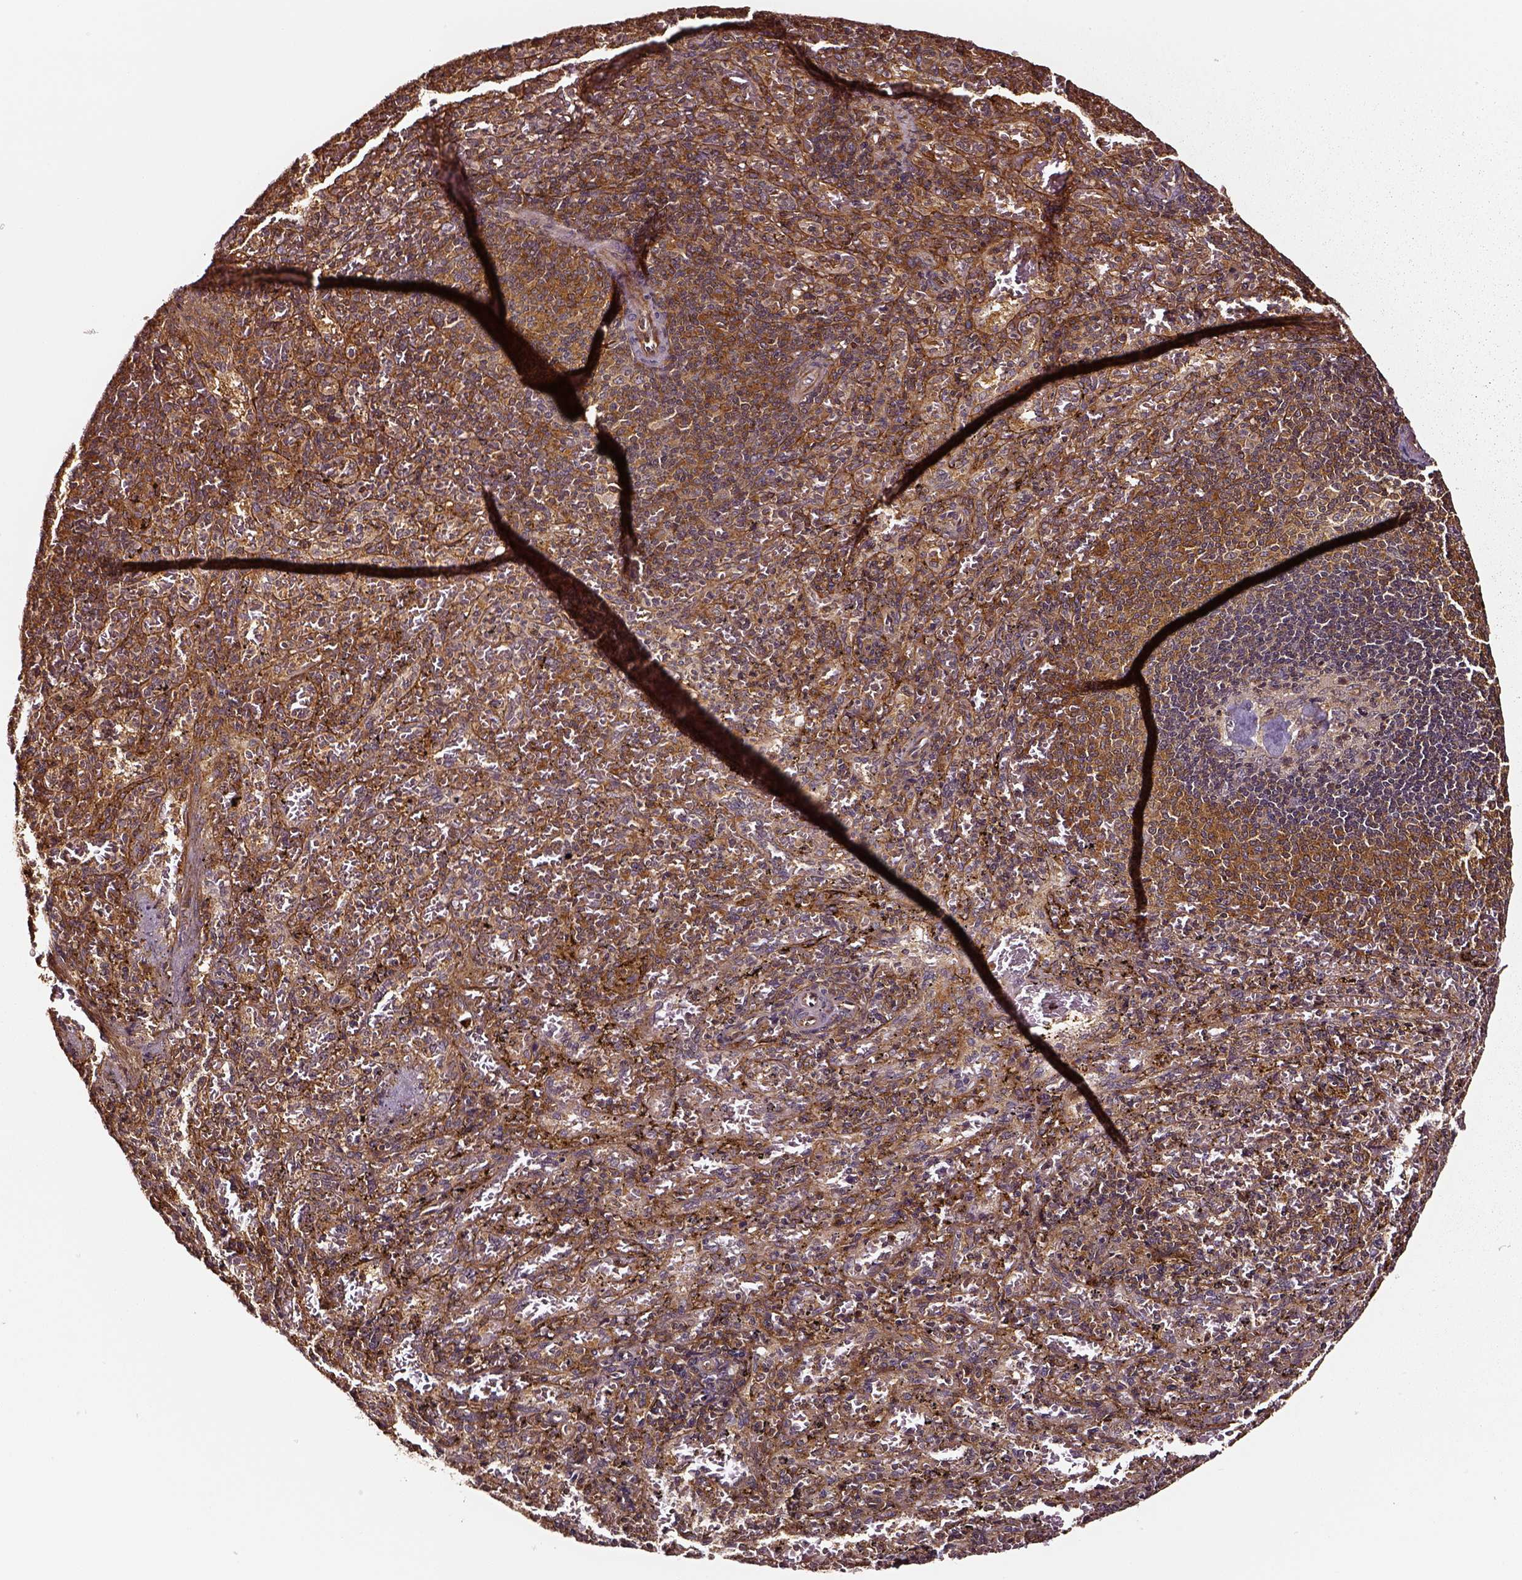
{"staining": {"intensity": "strong", "quantity": ">75%", "location": "cytoplasmic/membranous"}, "tissue": "spleen", "cell_type": "Cells in red pulp", "image_type": "normal", "snomed": [{"axis": "morphology", "description": "Normal tissue, NOS"}, {"axis": "topography", "description": "Spleen"}], "caption": "A micrograph of spleen stained for a protein shows strong cytoplasmic/membranous brown staining in cells in red pulp.", "gene": "RASSF5", "patient": {"sex": "male", "age": 57}}